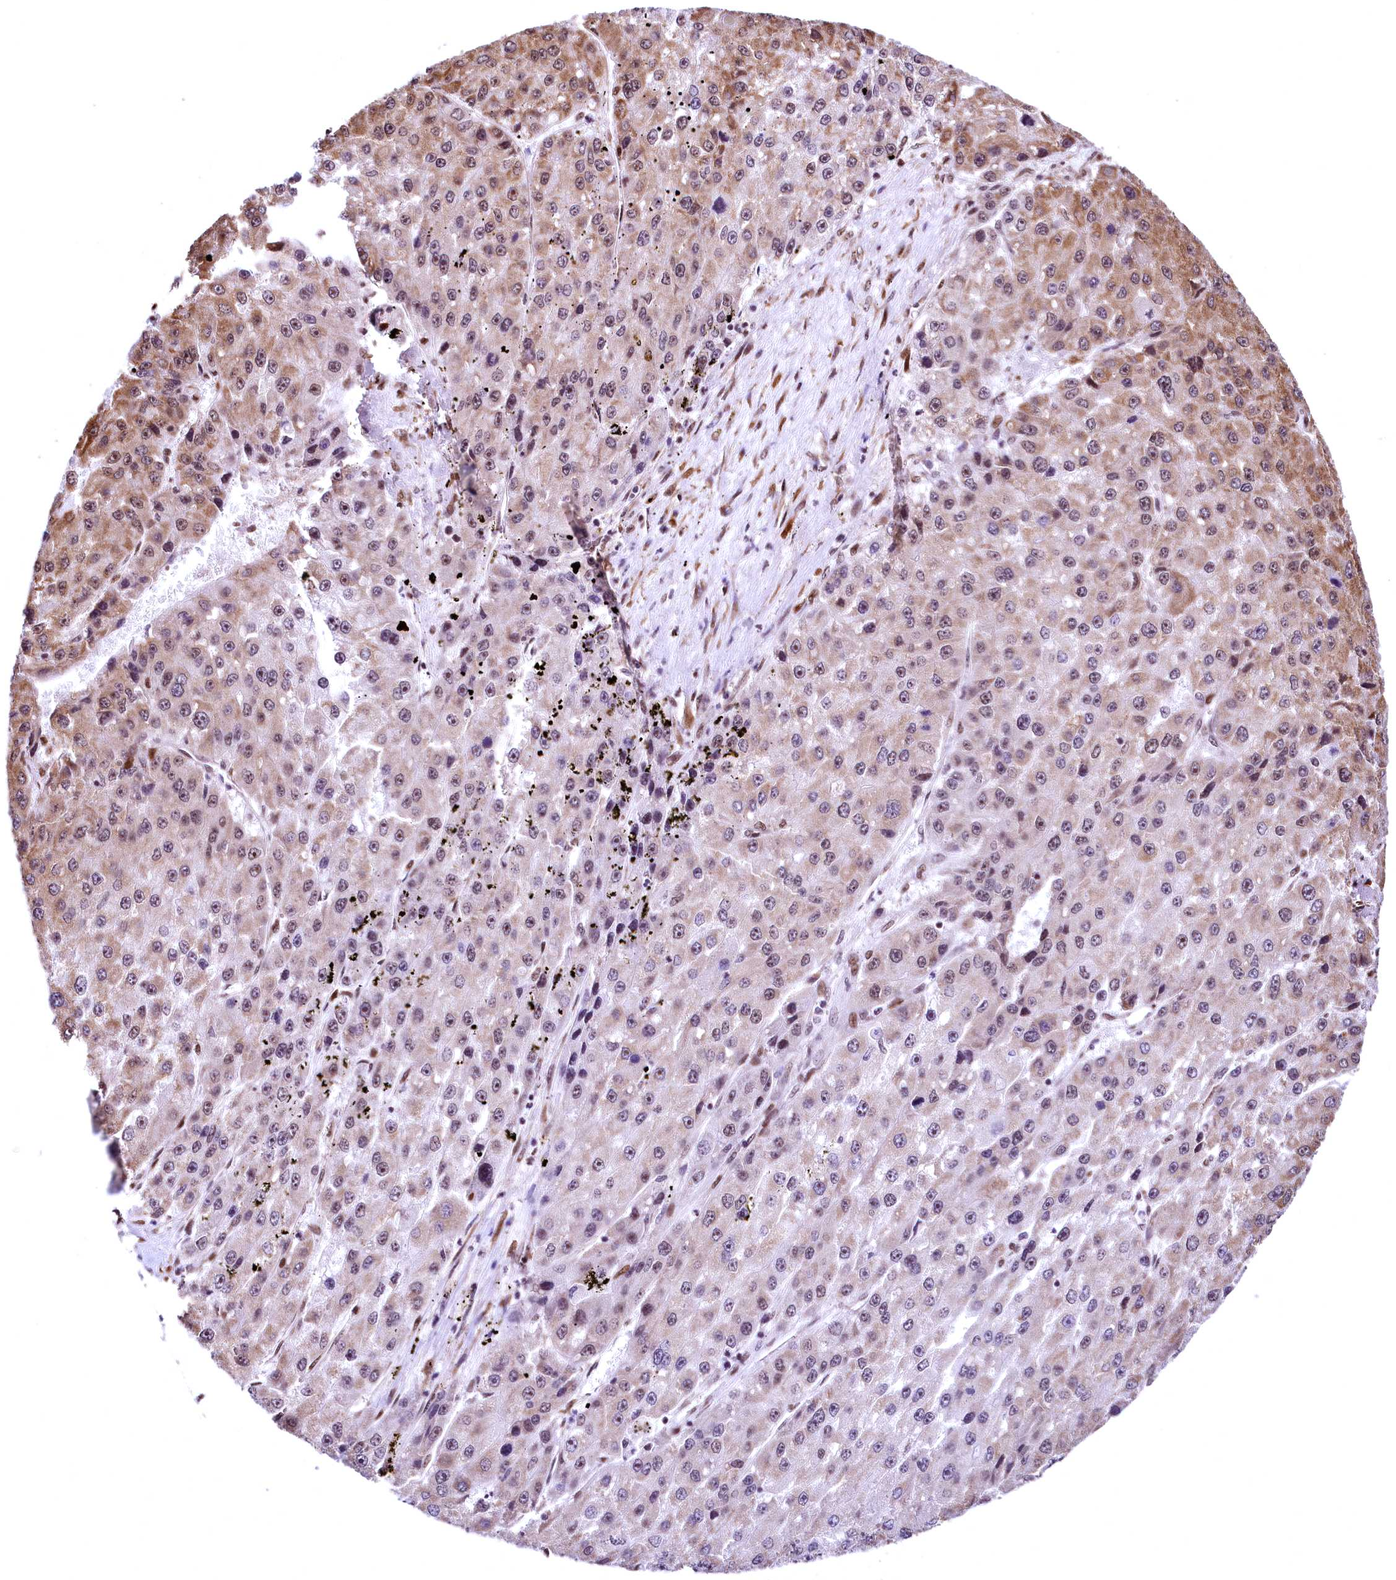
{"staining": {"intensity": "moderate", "quantity": "<25%", "location": "cytoplasmic/membranous,nuclear"}, "tissue": "liver cancer", "cell_type": "Tumor cells", "image_type": "cancer", "snomed": [{"axis": "morphology", "description": "Carcinoma, Hepatocellular, NOS"}, {"axis": "topography", "description": "Liver"}], "caption": "IHC (DAB) staining of human liver cancer demonstrates moderate cytoplasmic/membranous and nuclear protein positivity in about <25% of tumor cells.", "gene": "PDS5B", "patient": {"sex": "female", "age": 73}}